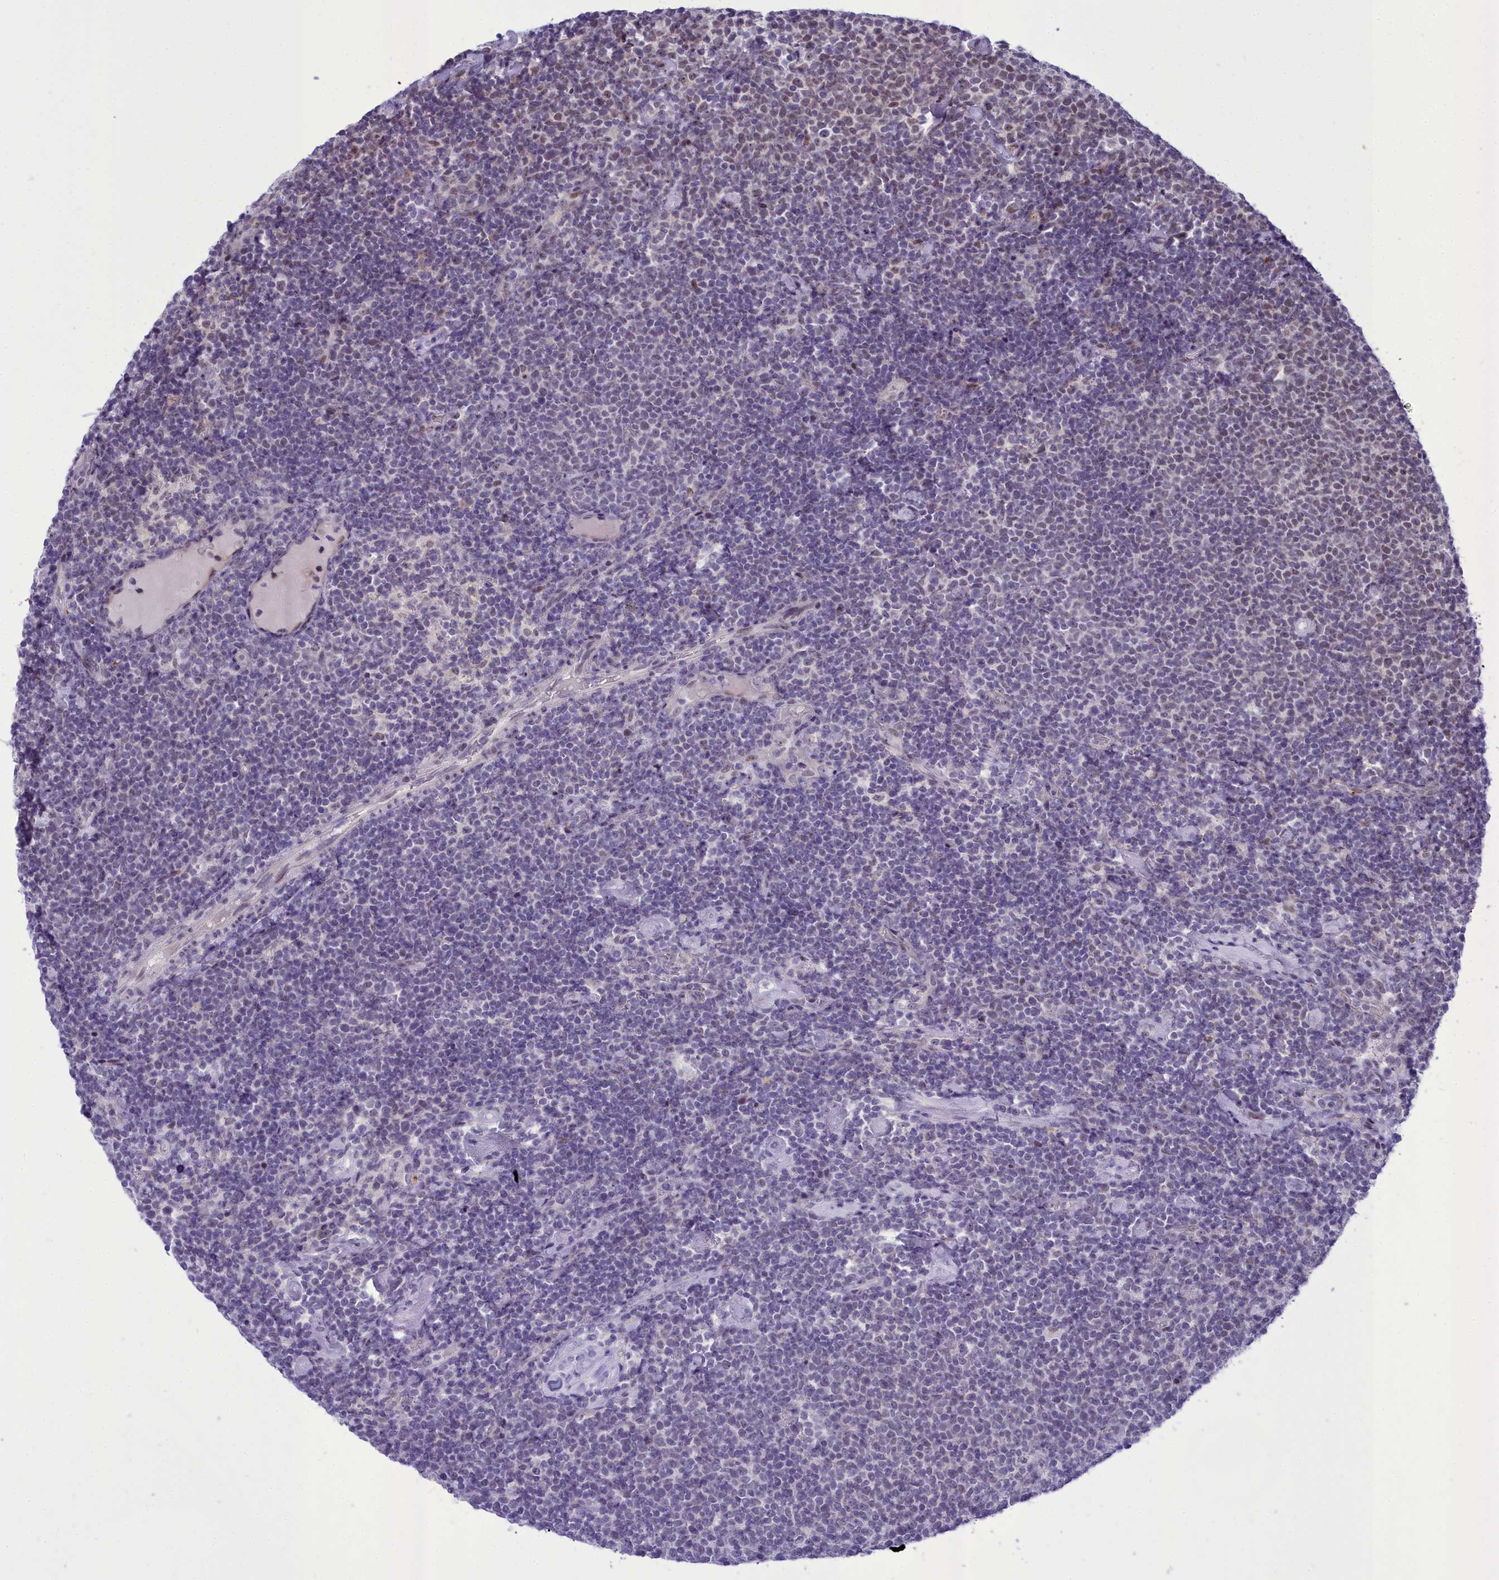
{"staining": {"intensity": "weak", "quantity": "<25%", "location": "nuclear"}, "tissue": "lymphoma", "cell_type": "Tumor cells", "image_type": "cancer", "snomed": [{"axis": "morphology", "description": "Malignant lymphoma, non-Hodgkin's type, High grade"}, {"axis": "topography", "description": "Lymph node"}], "caption": "Micrograph shows no significant protein staining in tumor cells of lymphoma.", "gene": "CEACAM19", "patient": {"sex": "male", "age": 61}}